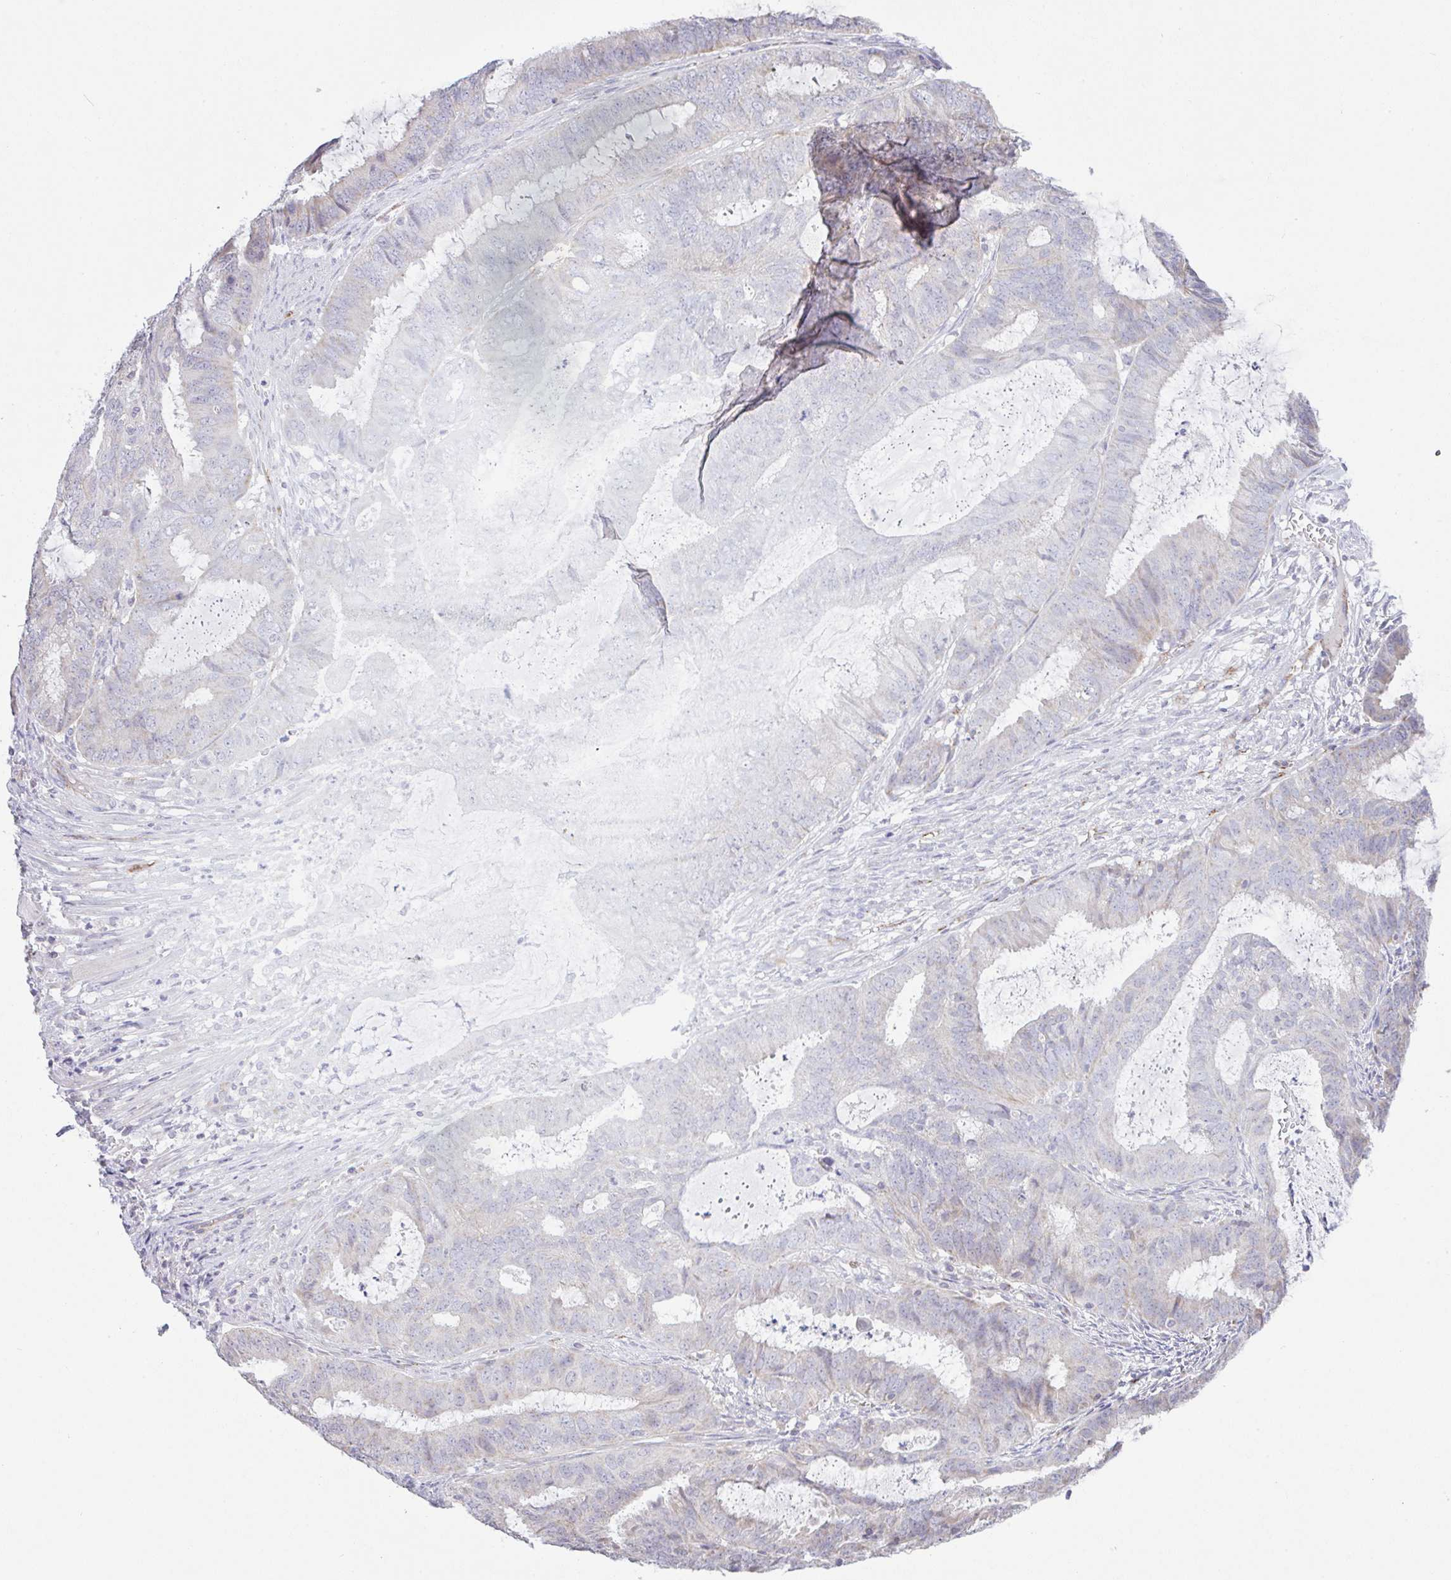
{"staining": {"intensity": "negative", "quantity": "none", "location": "none"}, "tissue": "endometrial cancer", "cell_type": "Tumor cells", "image_type": "cancer", "snomed": [{"axis": "morphology", "description": "Adenocarcinoma, NOS"}, {"axis": "topography", "description": "Endometrium"}], "caption": "Immunohistochemistry of endometrial cancer (adenocarcinoma) reveals no positivity in tumor cells.", "gene": "PLCD4", "patient": {"sex": "female", "age": 51}}